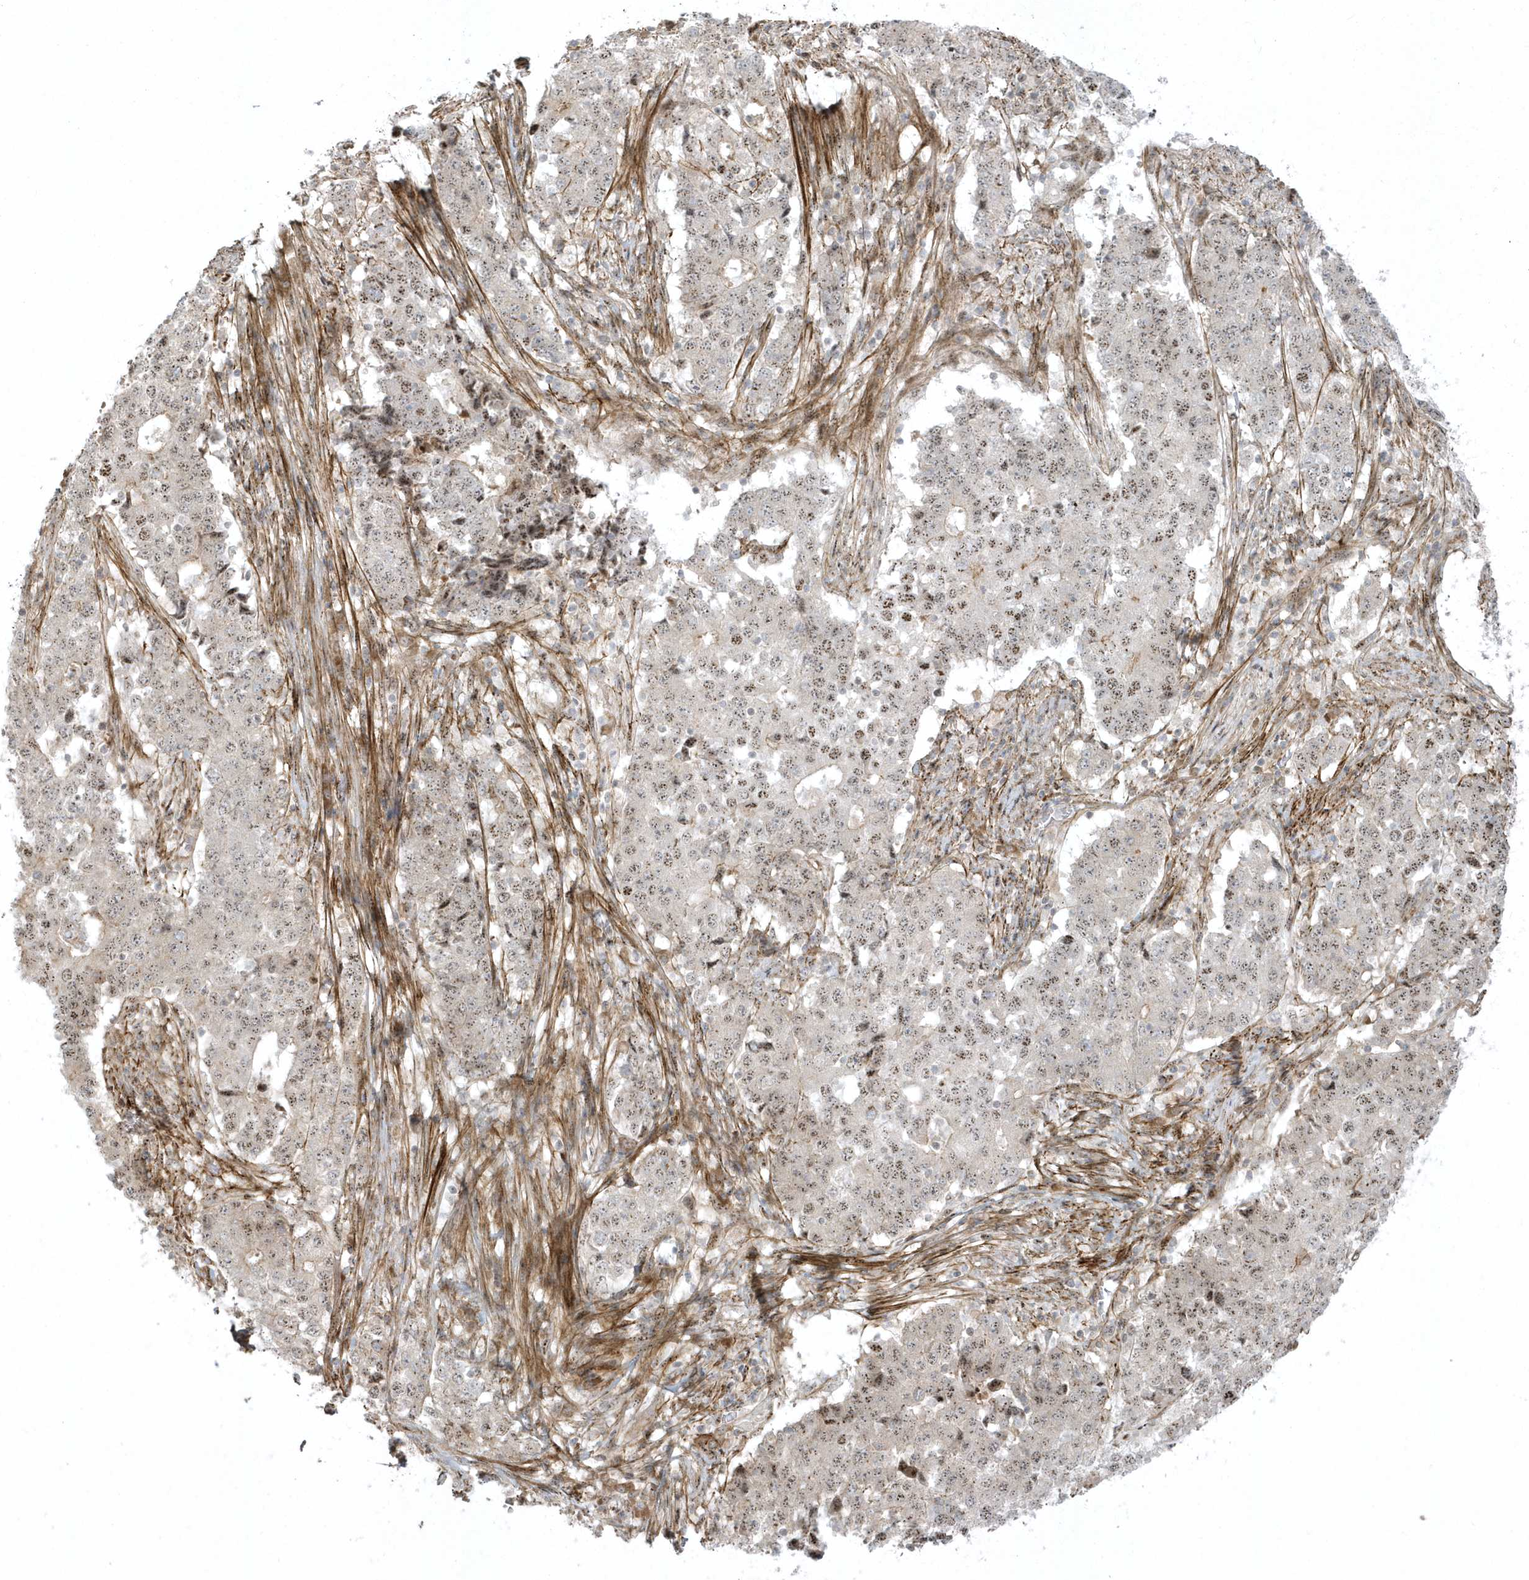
{"staining": {"intensity": "weak", "quantity": "25%-75%", "location": "nuclear"}, "tissue": "stomach cancer", "cell_type": "Tumor cells", "image_type": "cancer", "snomed": [{"axis": "morphology", "description": "Adenocarcinoma, NOS"}, {"axis": "topography", "description": "Stomach"}], "caption": "A photomicrograph showing weak nuclear staining in about 25%-75% of tumor cells in stomach cancer (adenocarcinoma), as visualized by brown immunohistochemical staining.", "gene": "MASP2", "patient": {"sex": "male", "age": 59}}